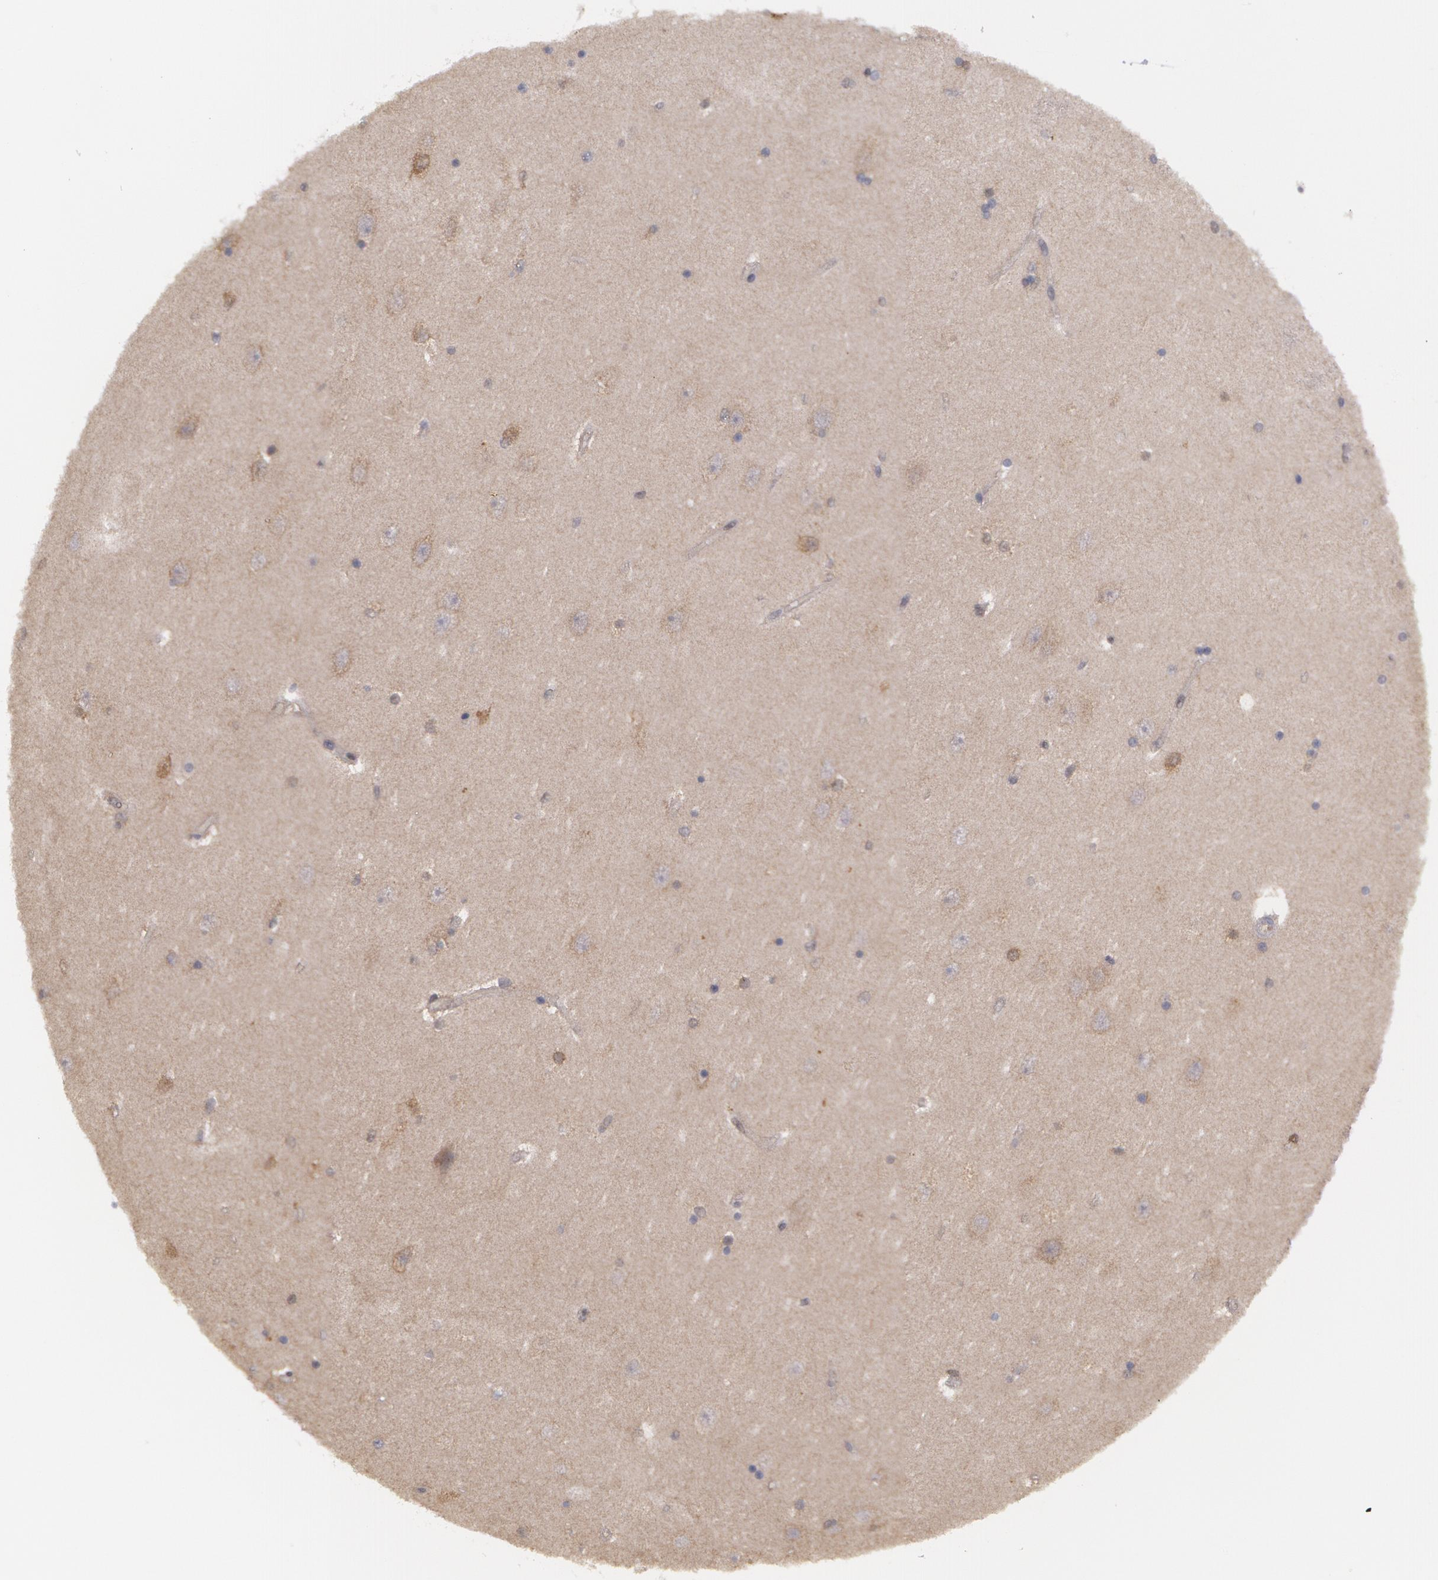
{"staining": {"intensity": "weak", "quantity": "25%-75%", "location": "cytoplasmic/membranous"}, "tissue": "hippocampus", "cell_type": "Glial cells", "image_type": "normal", "snomed": [{"axis": "morphology", "description": "Normal tissue, NOS"}, {"axis": "topography", "description": "Hippocampus"}], "caption": "Hippocampus stained for a protein (brown) shows weak cytoplasmic/membranous positive expression in about 25%-75% of glial cells.", "gene": "TXNRD1", "patient": {"sex": "female", "age": 54}}